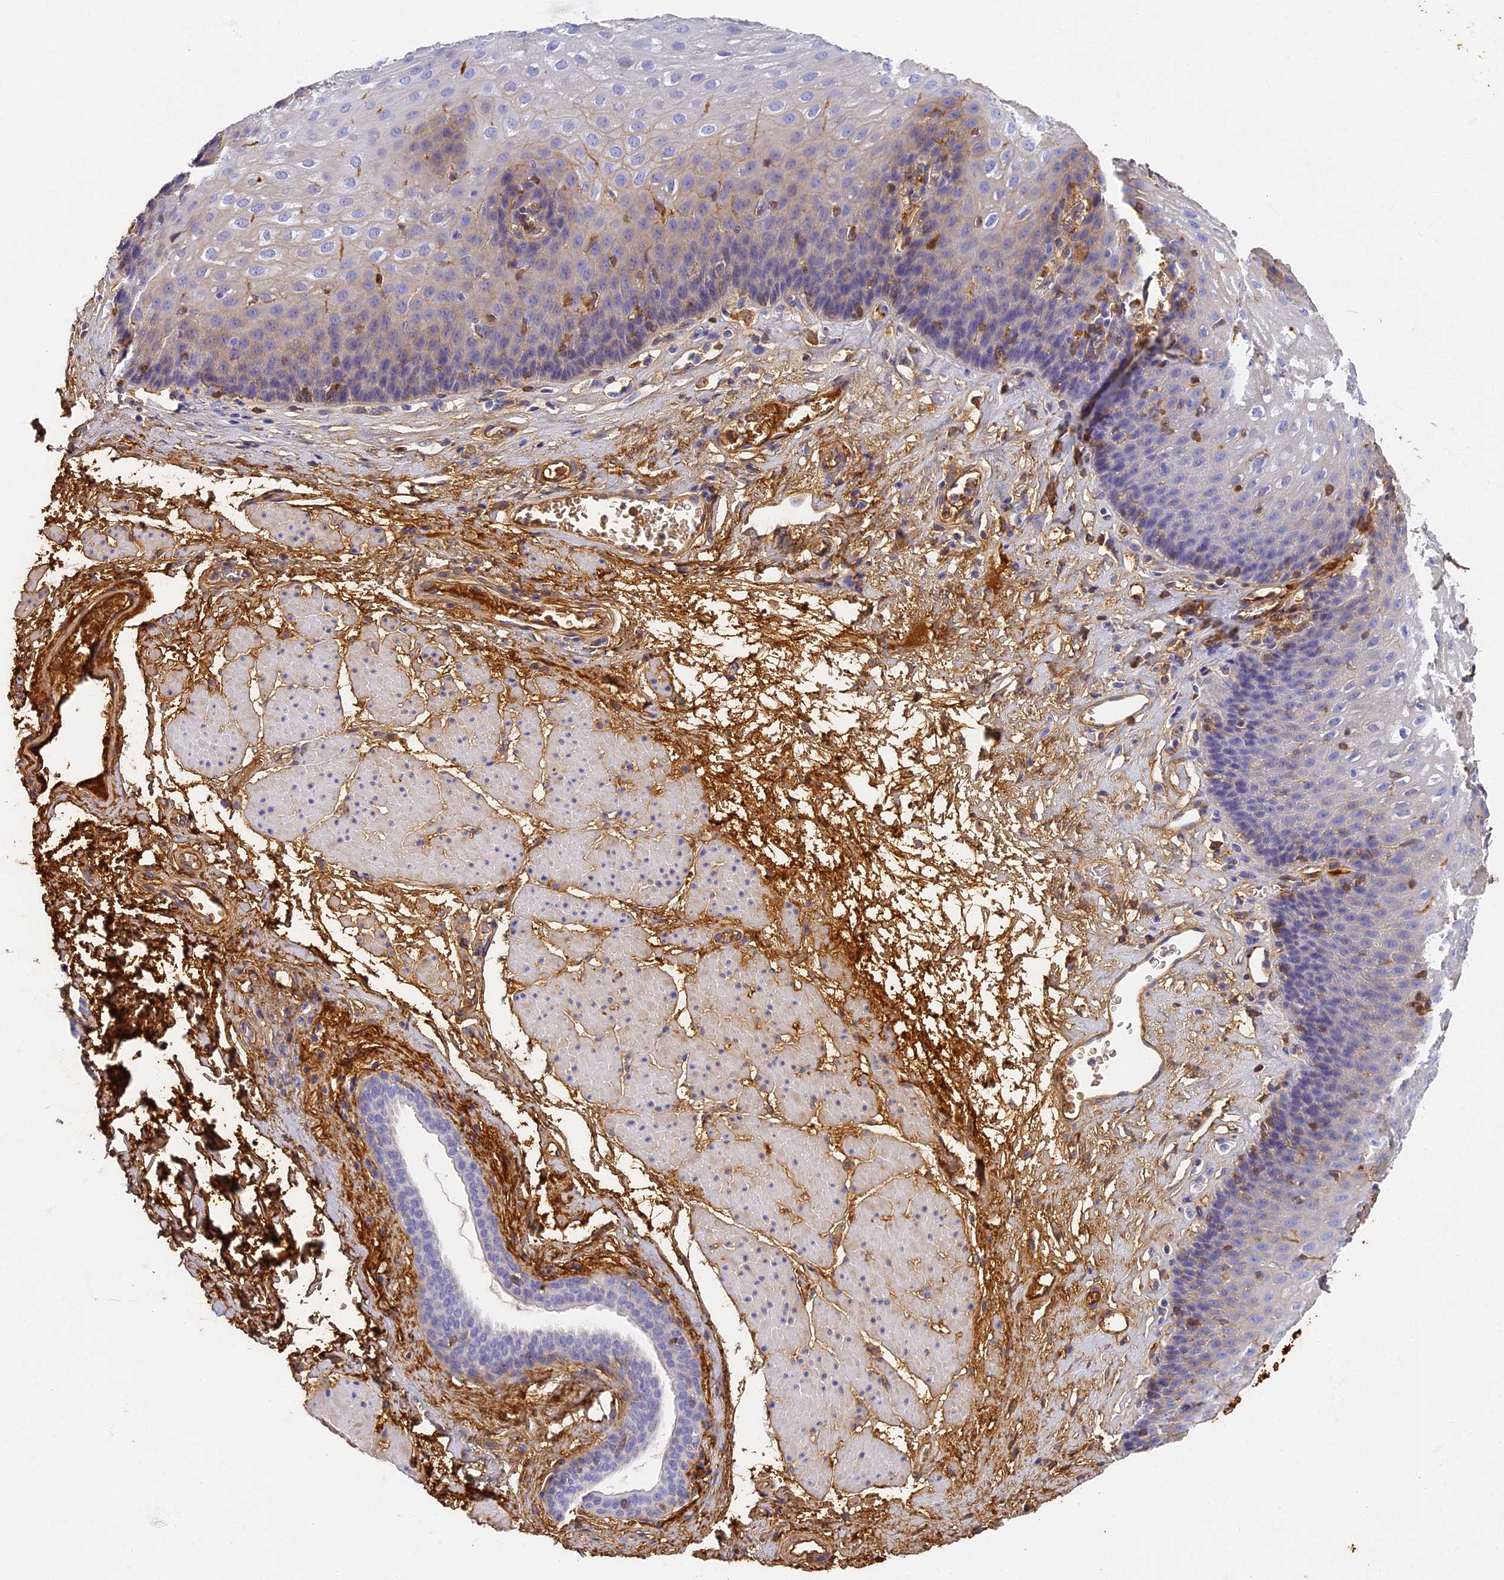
{"staining": {"intensity": "weak", "quantity": "<25%", "location": "cytoplasmic/membranous"}, "tissue": "esophagus", "cell_type": "Squamous epithelial cells", "image_type": "normal", "snomed": [{"axis": "morphology", "description": "Normal tissue, NOS"}, {"axis": "topography", "description": "Esophagus"}], "caption": "IHC of unremarkable esophagus displays no expression in squamous epithelial cells.", "gene": "ITIH1", "patient": {"sex": "female", "age": 66}}